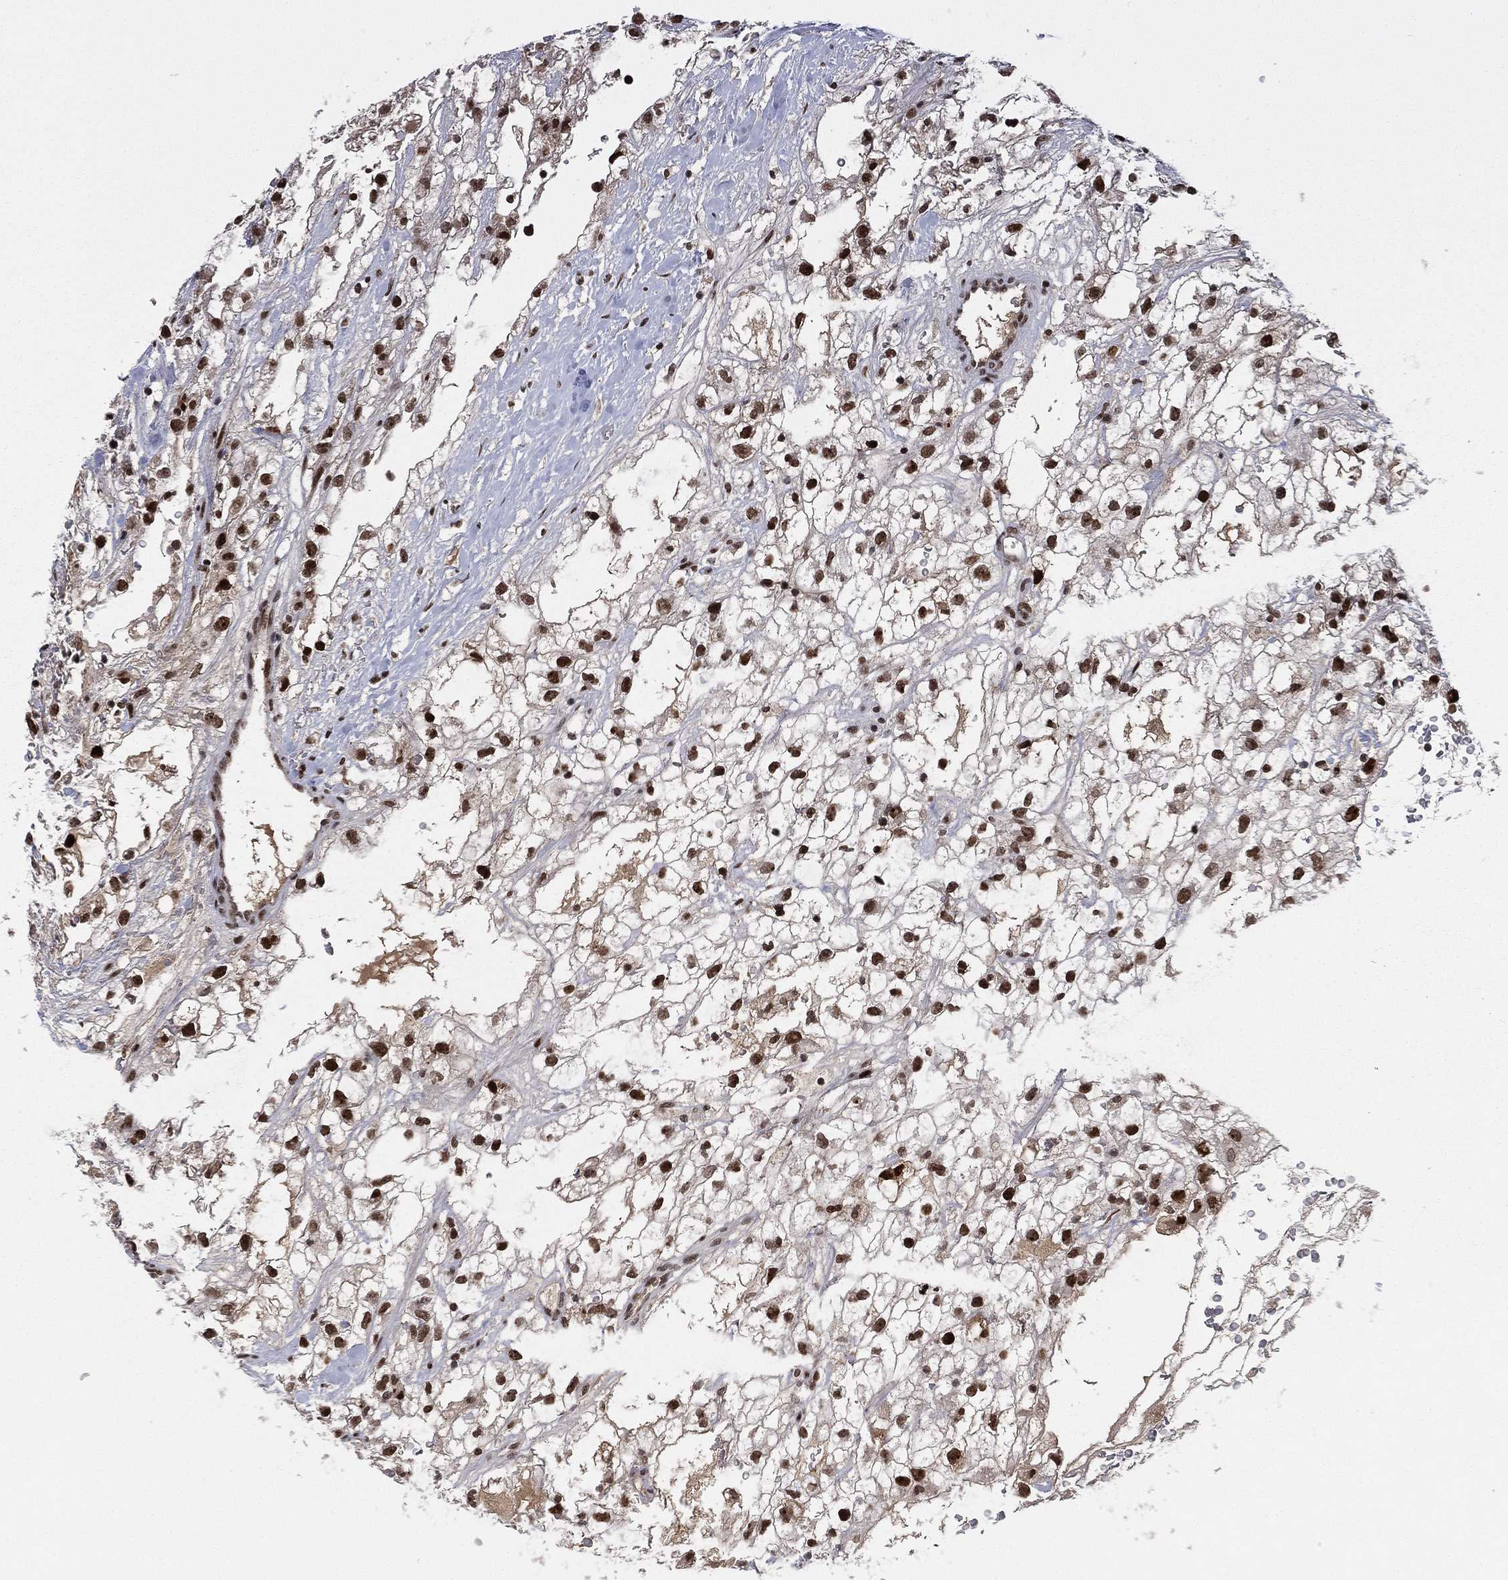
{"staining": {"intensity": "strong", "quantity": ">75%", "location": "nuclear"}, "tissue": "renal cancer", "cell_type": "Tumor cells", "image_type": "cancer", "snomed": [{"axis": "morphology", "description": "Adenocarcinoma, NOS"}, {"axis": "topography", "description": "Kidney"}], "caption": "Immunohistochemical staining of human renal cancer (adenocarcinoma) displays high levels of strong nuclear protein expression in about >75% of tumor cells.", "gene": "RTF1", "patient": {"sex": "male", "age": 59}}